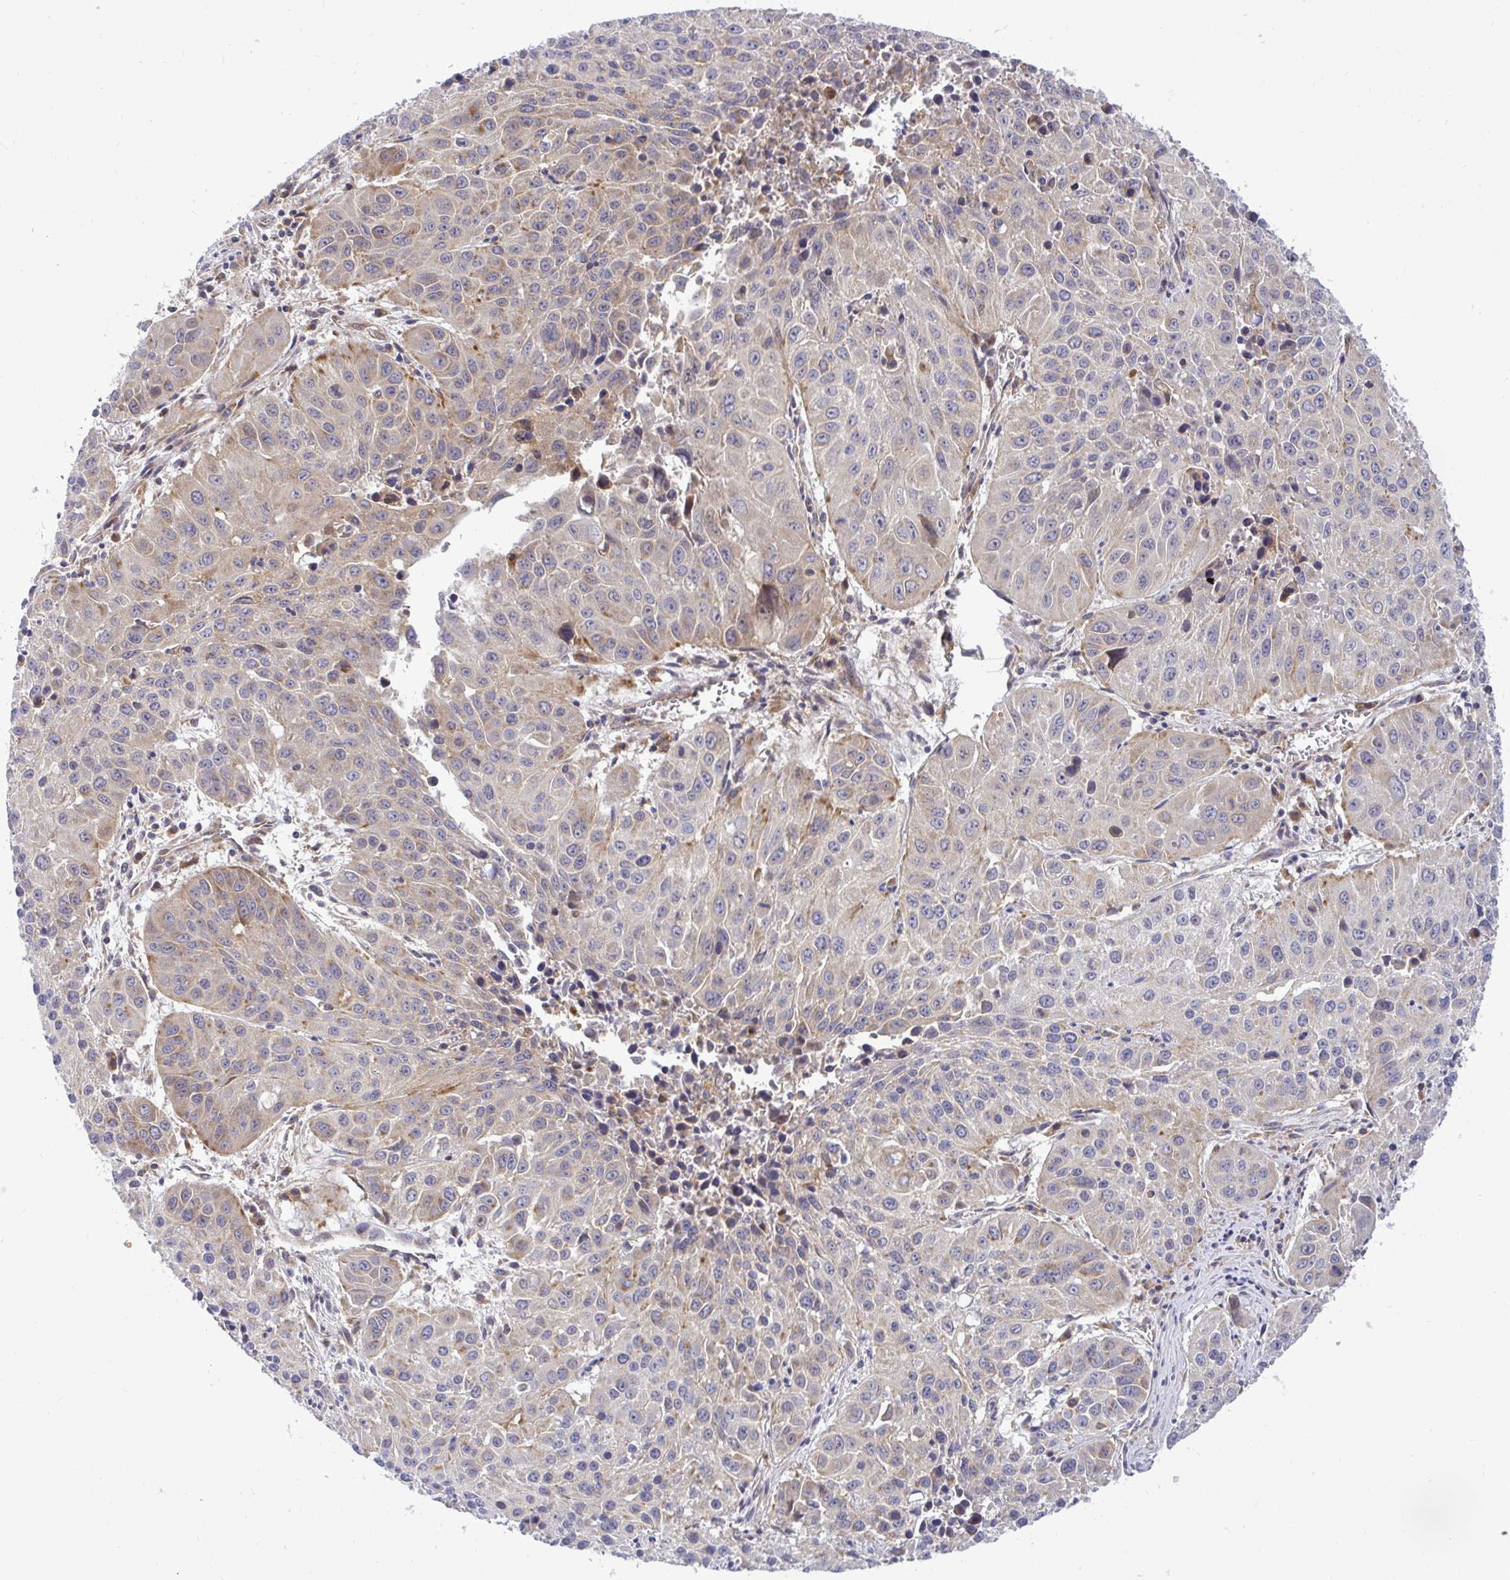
{"staining": {"intensity": "weak", "quantity": ">75%", "location": "cytoplasmic/membranous"}, "tissue": "lung cancer", "cell_type": "Tumor cells", "image_type": "cancer", "snomed": [{"axis": "morphology", "description": "Squamous cell carcinoma, NOS"}, {"axis": "topography", "description": "Lung"}], "caption": "DAB immunohistochemical staining of lung squamous cell carcinoma displays weak cytoplasmic/membranous protein expression in about >75% of tumor cells.", "gene": "VTI1B", "patient": {"sex": "female", "age": 61}}